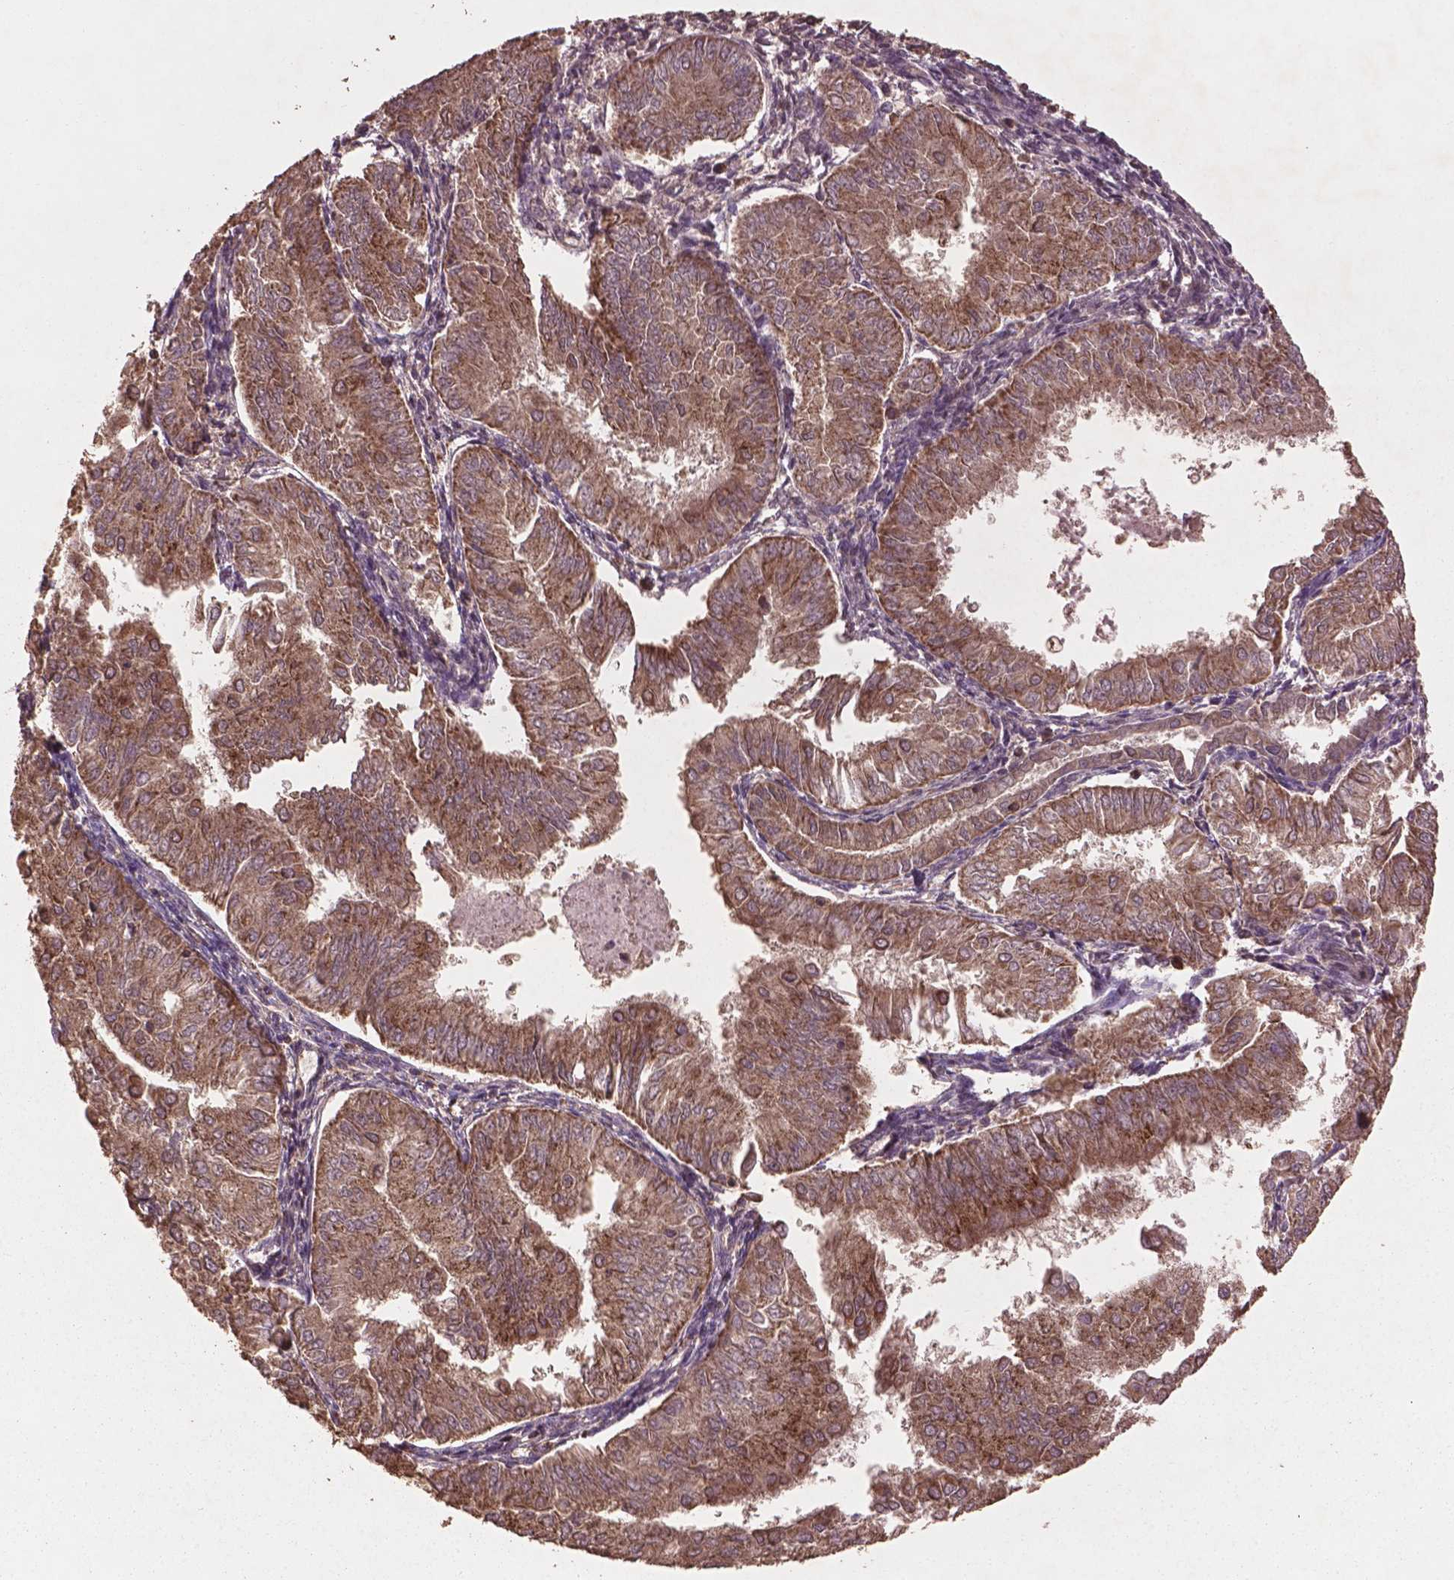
{"staining": {"intensity": "moderate", "quantity": "<25%", "location": "cytoplasmic/membranous"}, "tissue": "endometrial cancer", "cell_type": "Tumor cells", "image_type": "cancer", "snomed": [{"axis": "morphology", "description": "Adenocarcinoma, NOS"}, {"axis": "topography", "description": "Endometrium"}], "caption": "IHC photomicrograph of endometrial cancer (adenocarcinoma) stained for a protein (brown), which reveals low levels of moderate cytoplasmic/membranous positivity in approximately <25% of tumor cells.", "gene": "BABAM1", "patient": {"sex": "female", "age": 53}}